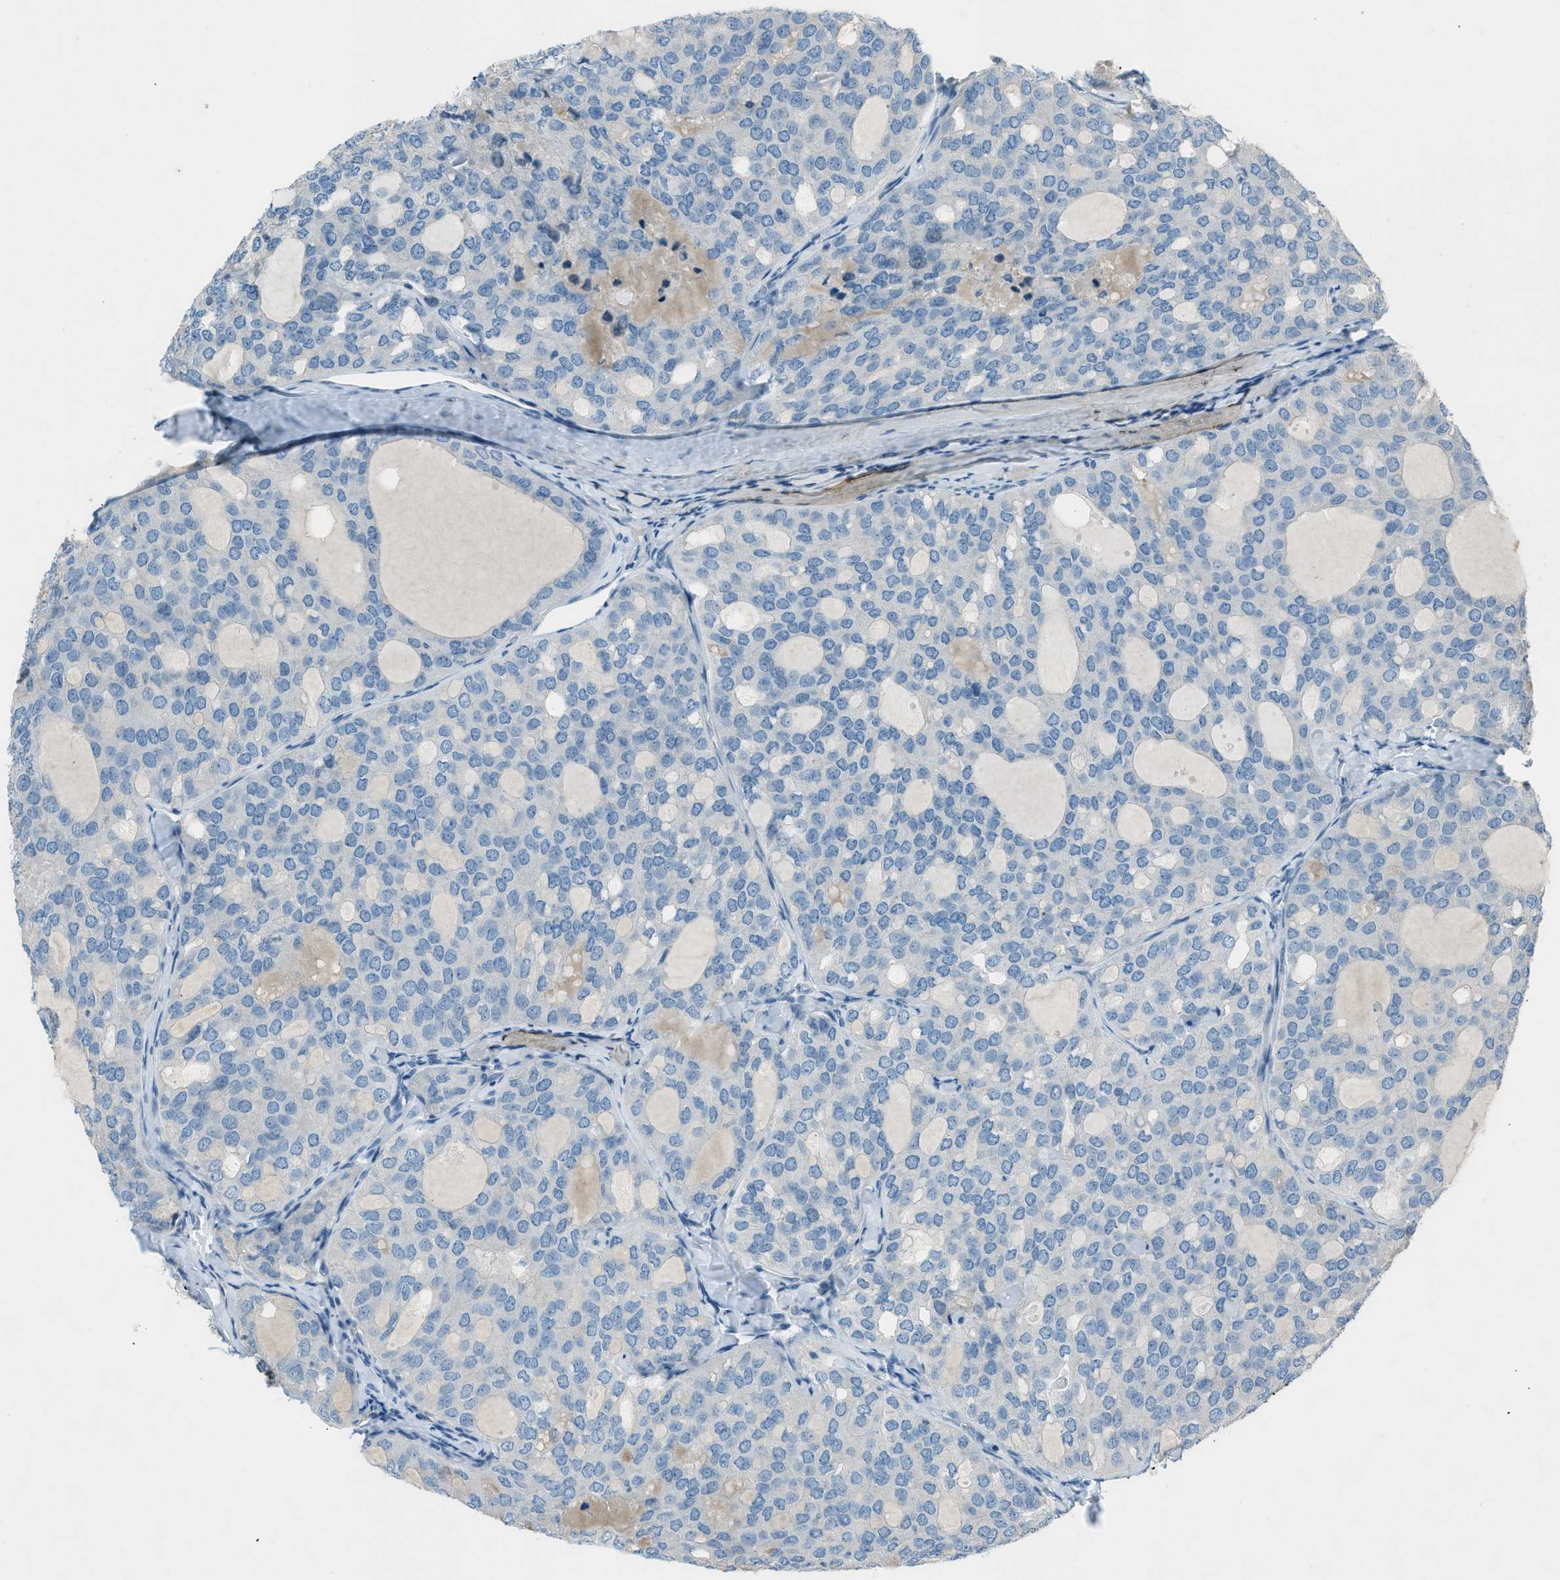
{"staining": {"intensity": "negative", "quantity": "none", "location": "none"}, "tissue": "thyroid cancer", "cell_type": "Tumor cells", "image_type": "cancer", "snomed": [{"axis": "morphology", "description": "Follicular adenoma carcinoma, NOS"}, {"axis": "topography", "description": "Thyroid gland"}], "caption": "This is a photomicrograph of IHC staining of thyroid follicular adenoma carcinoma, which shows no expression in tumor cells.", "gene": "FBLN2", "patient": {"sex": "male", "age": 75}}